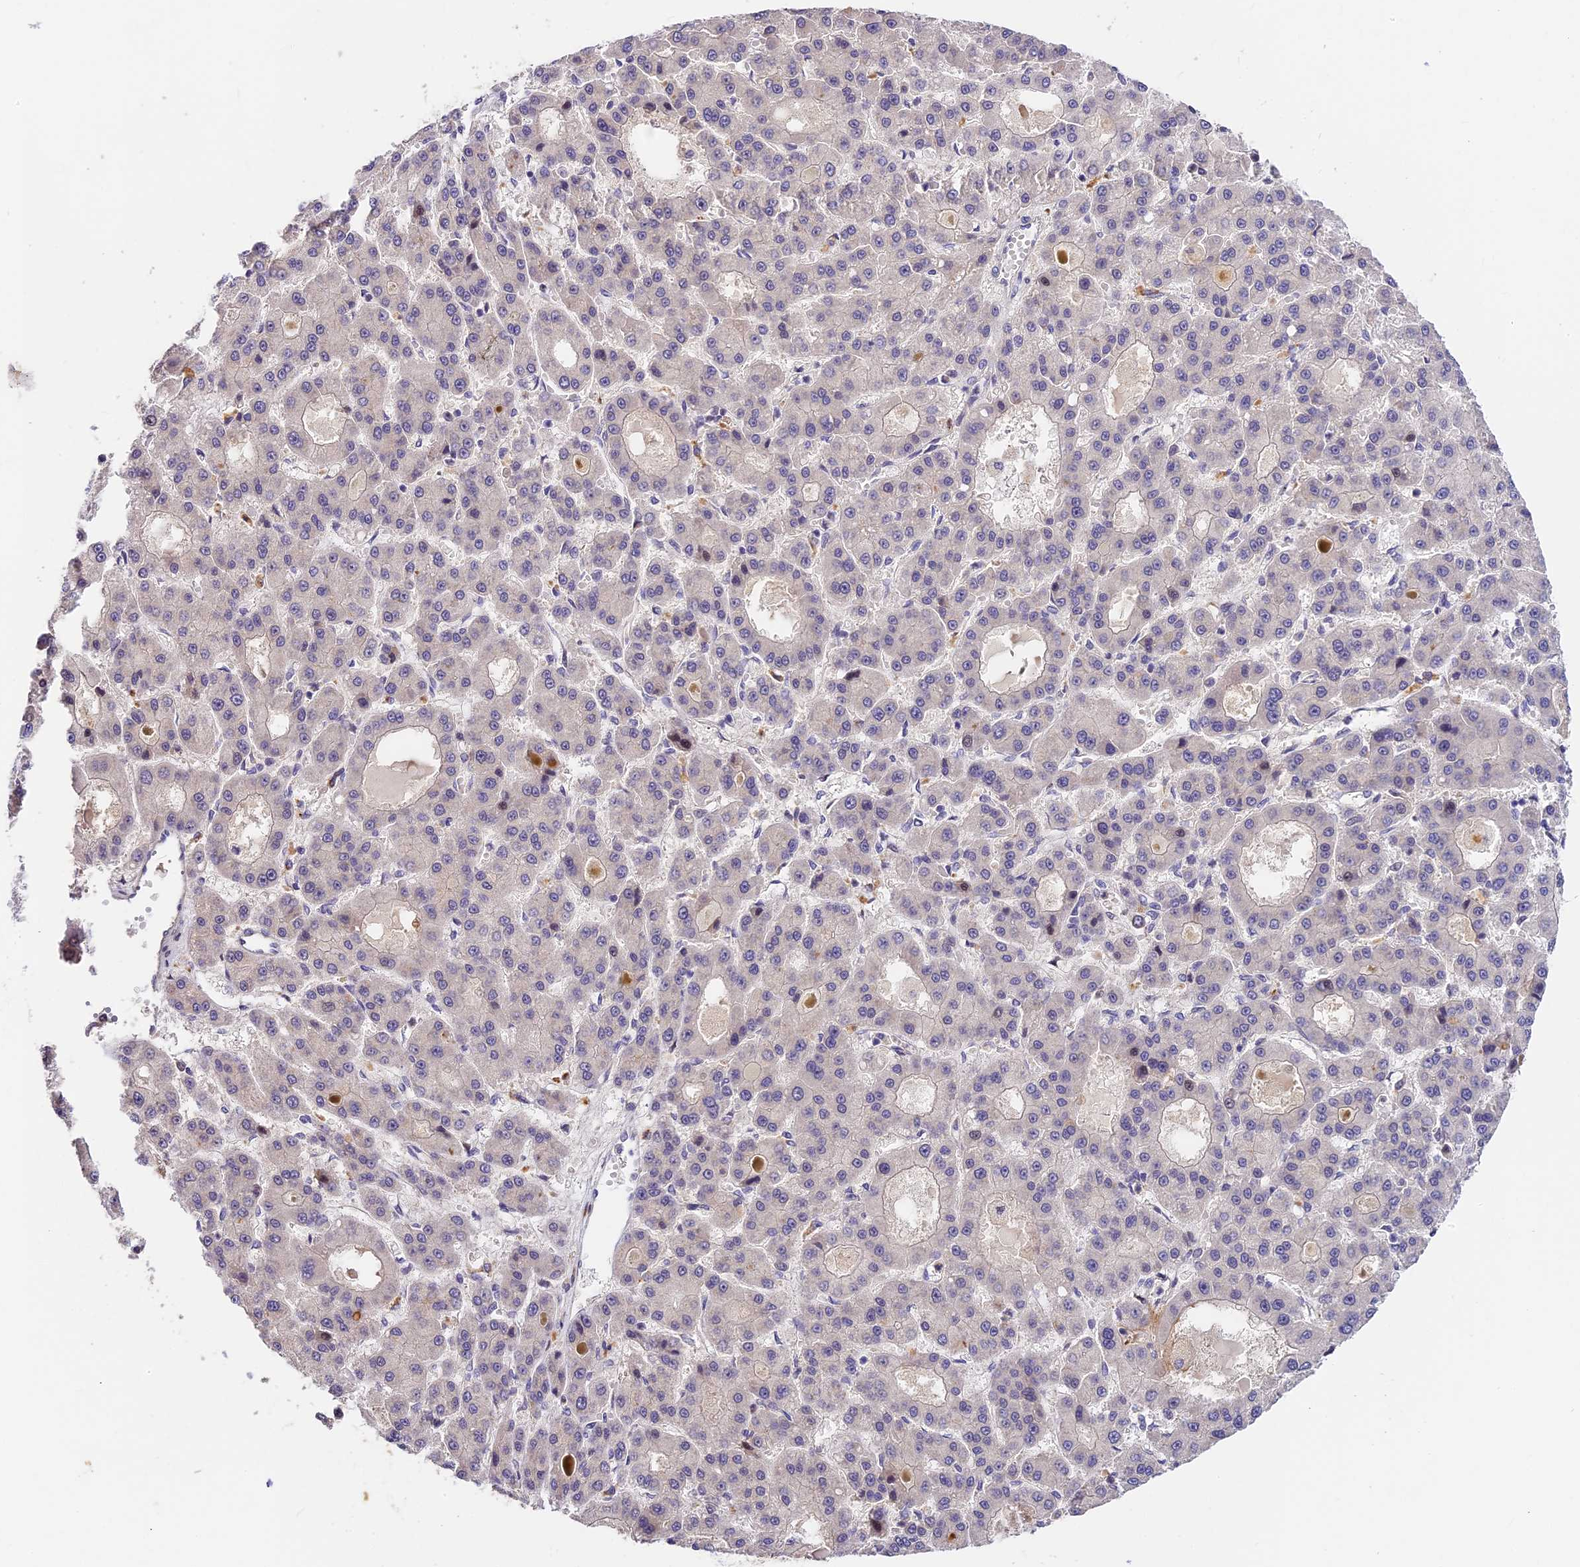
{"staining": {"intensity": "negative", "quantity": "none", "location": "none"}, "tissue": "liver cancer", "cell_type": "Tumor cells", "image_type": "cancer", "snomed": [{"axis": "morphology", "description": "Carcinoma, Hepatocellular, NOS"}, {"axis": "topography", "description": "Liver"}], "caption": "IHC photomicrograph of neoplastic tissue: liver cancer stained with DAB displays no significant protein positivity in tumor cells. (DAB (3,3'-diaminobenzidine) IHC visualized using brightfield microscopy, high magnification).", "gene": "BSCL2", "patient": {"sex": "male", "age": 70}}